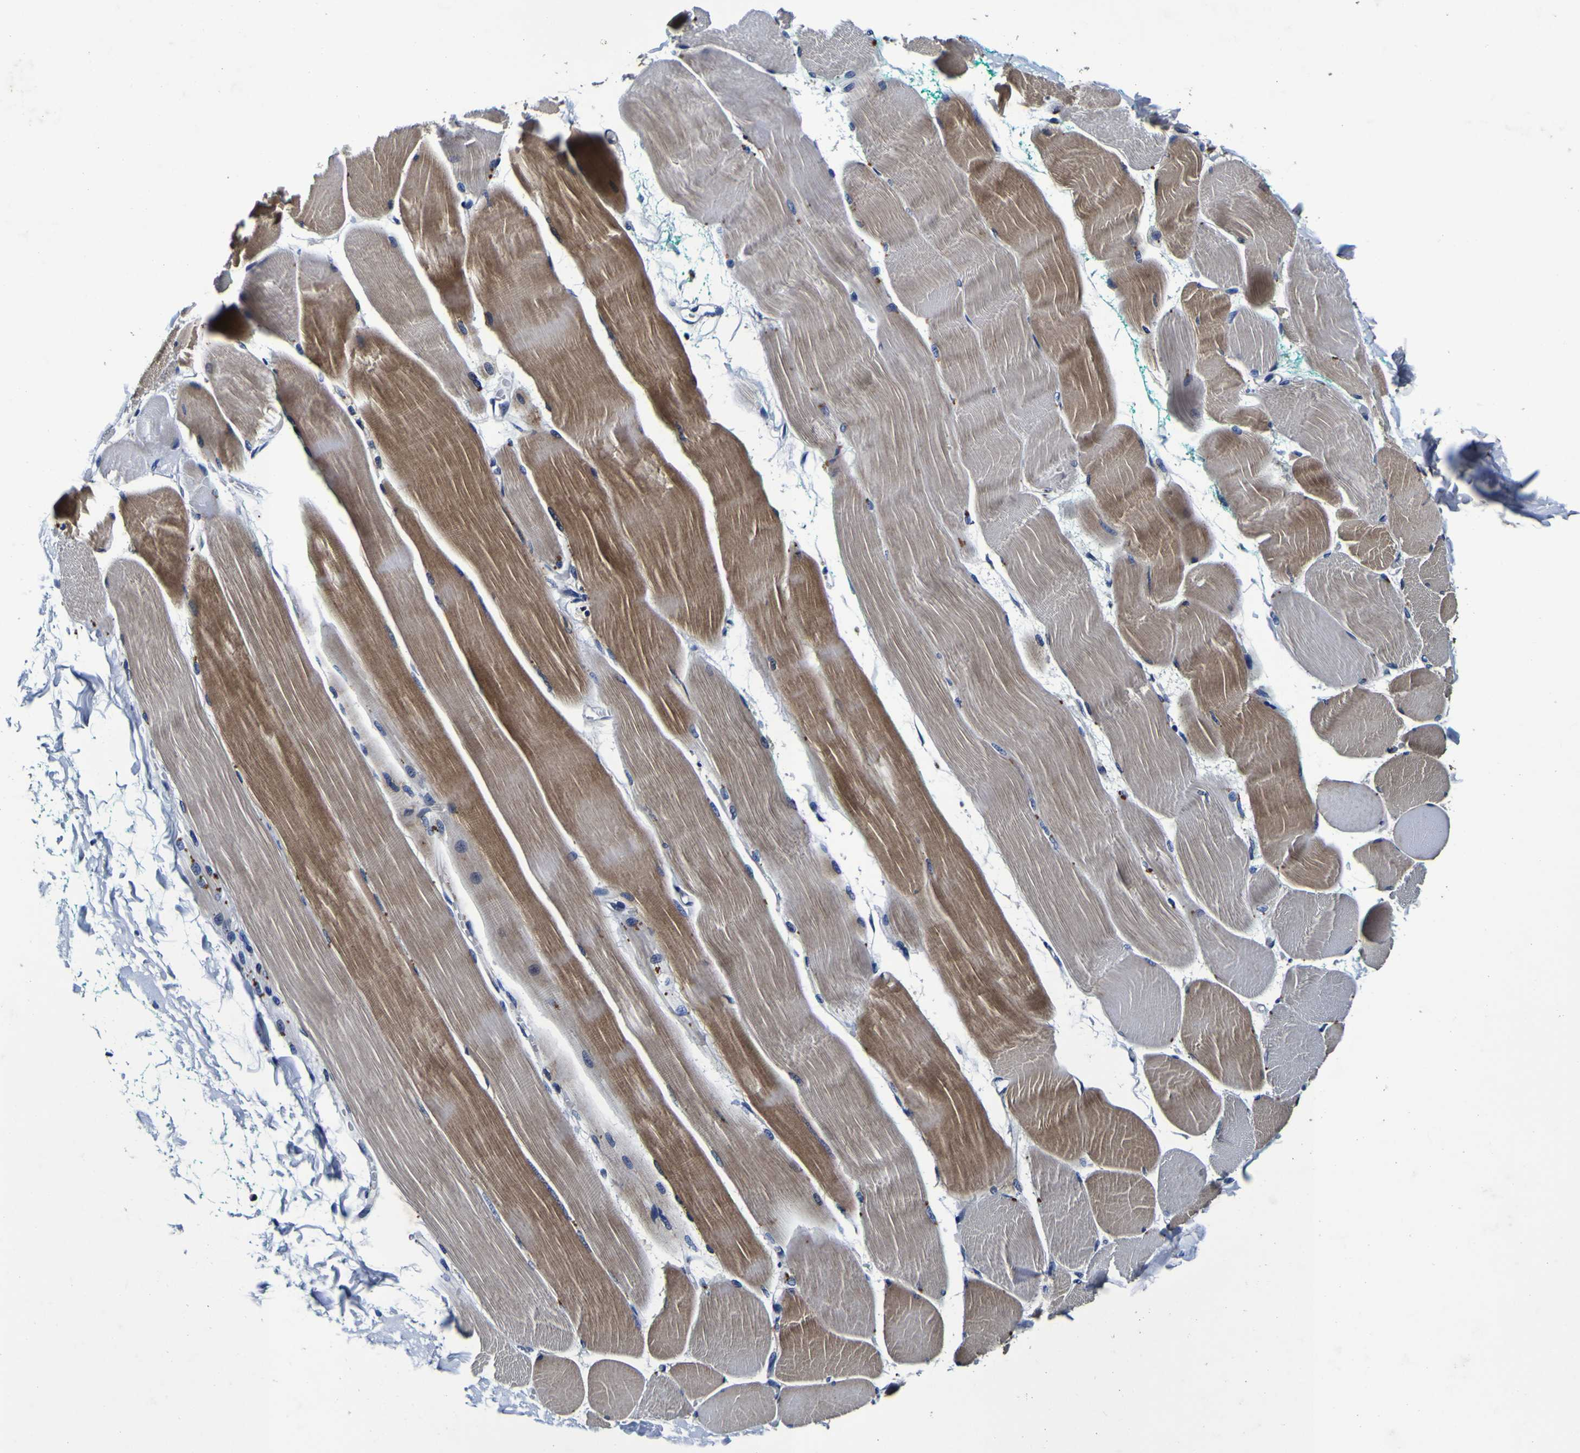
{"staining": {"intensity": "moderate", "quantity": ">75%", "location": "cytoplasmic/membranous"}, "tissue": "skeletal muscle", "cell_type": "Myocytes", "image_type": "normal", "snomed": [{"axis": "morphology", "description": "Normal tissue, NOS"}, {"axis": "morphology", "description": "Squamous cell carcinoma, NOS"}, {"axis": "topography", "description": "Skeletal muscle"}], "caption": "This is a histology image of immunohistochemistry staining of benign skeletal muscle, which shows moderate expression in the cytoplasmic/membranous of myocytes.", "gene": "PANK4", "patient": {"sex": "male", "age": 51}}